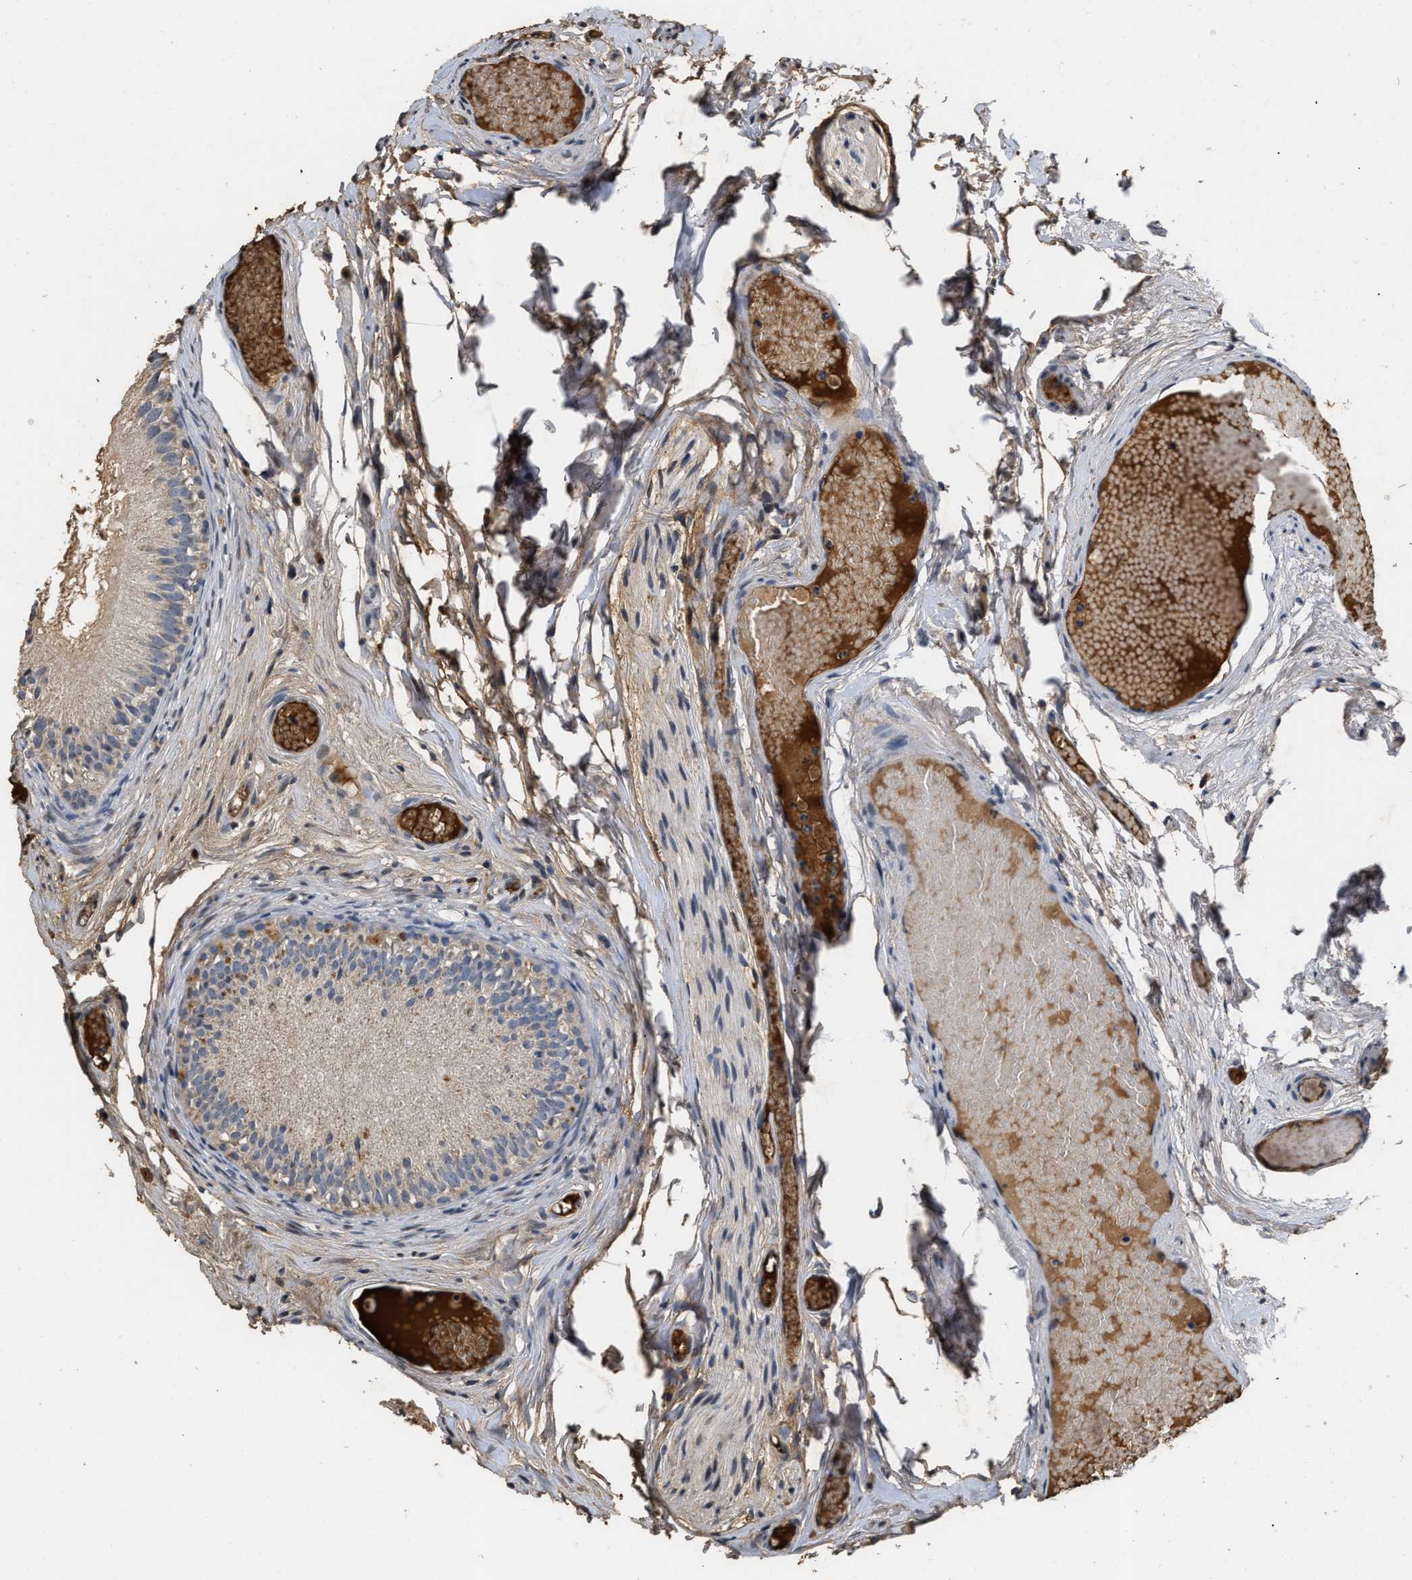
{"staining": {"intensity": "moderate", "quantity": "<25%", "location": "cytoplasmic/membranous"}, "tissue": "epididymis", "cell_type": "Glandular cells", "image_type": "normal", "snomed": [{"axis": "morphology", "description": "Normal tissue, NOS"}, {"axis": "topography", "description": "Epididymis"}], "caption": "Immunohistochemical staining of benign human epididymis displays <25% levels of moderate cytoplasmic/membranous protein positivity in about <25% of glandular cells. The staining was performed using DAB, with brown indicating positive protein expression. Nuclei are stained blue with hematoxylin.", "gene": "C3", "patient": {"sex": "male", "age": 46}}